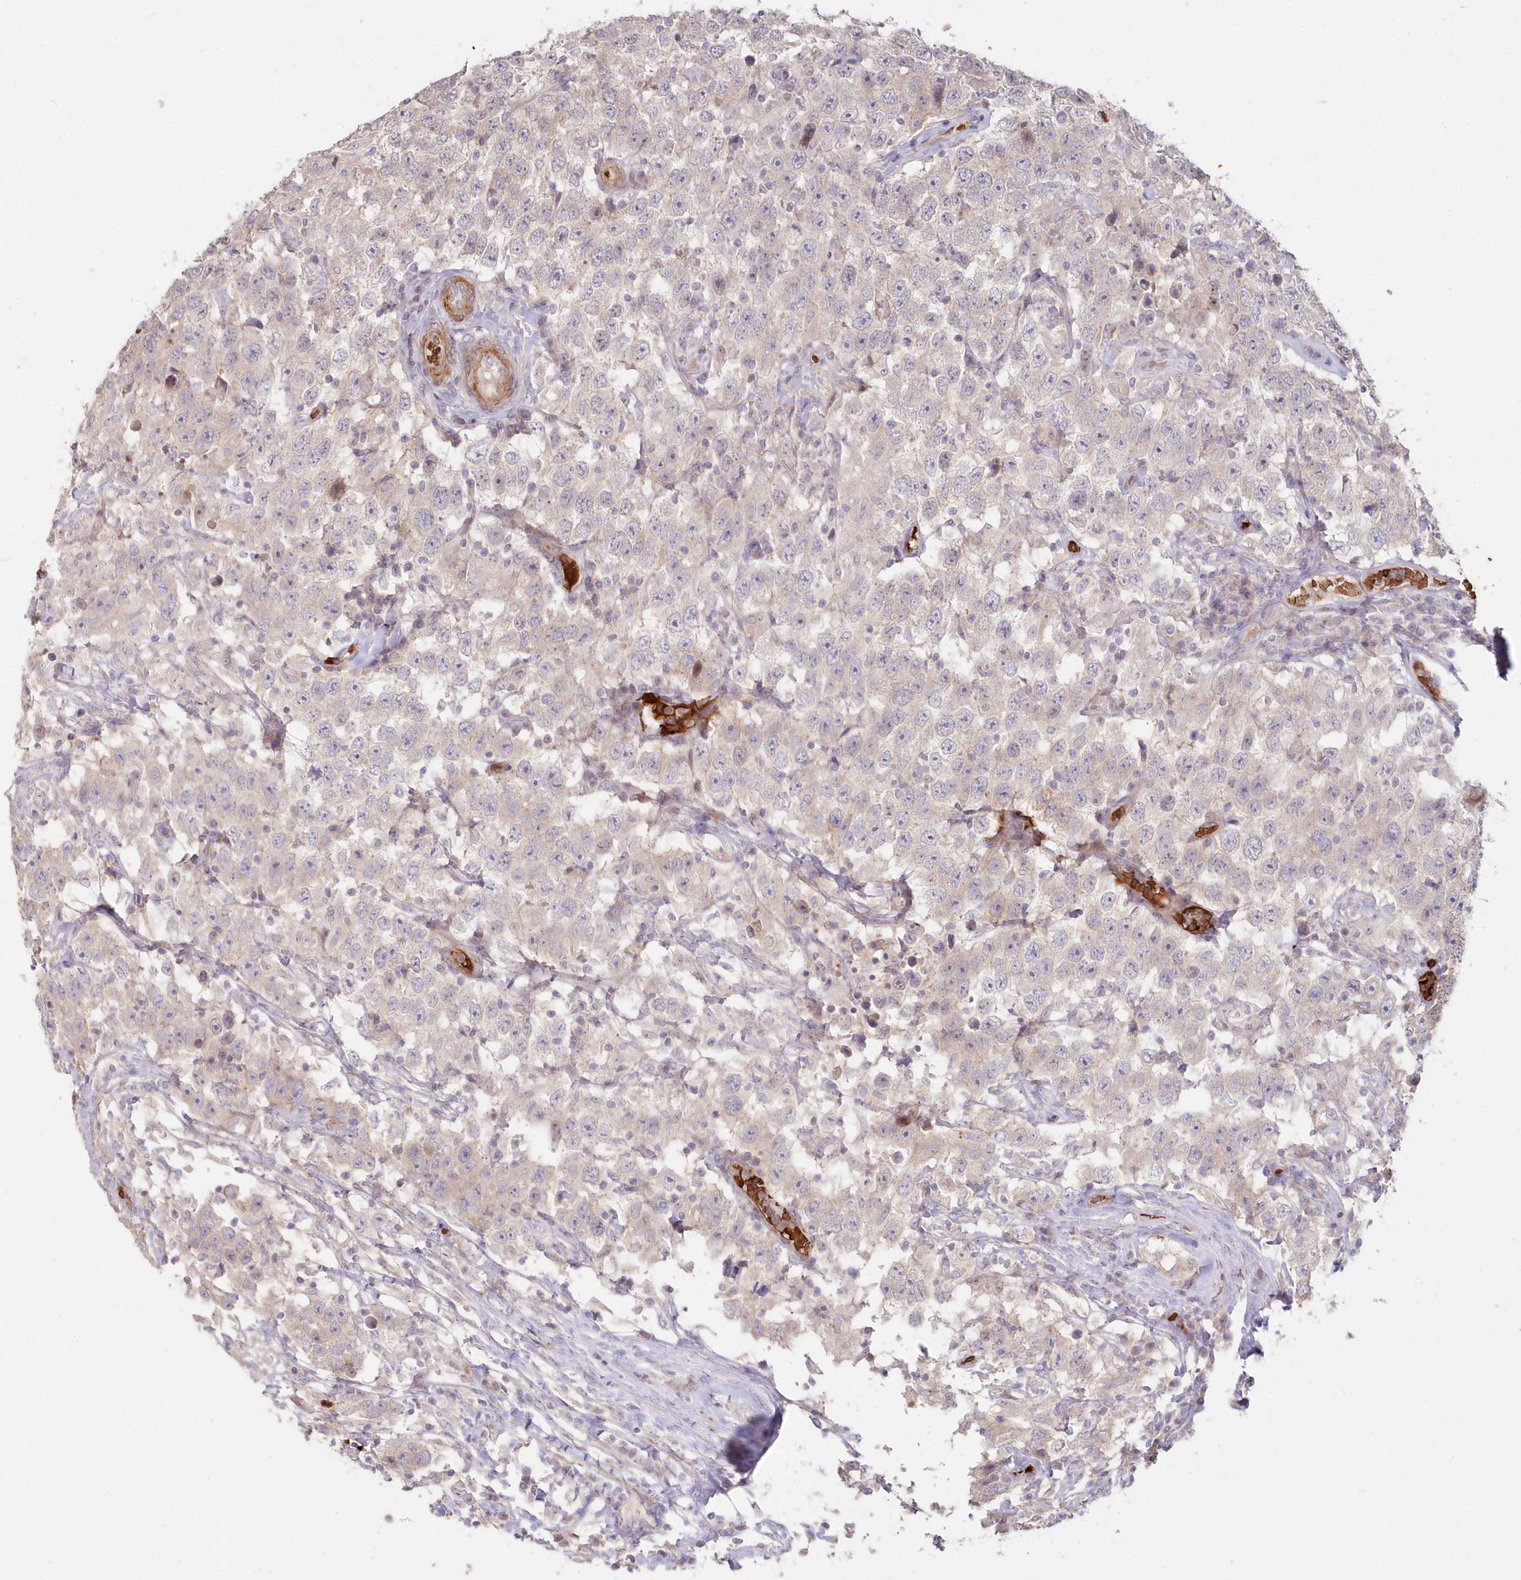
{"staining": {"intensity": "negative", "quantity": "none", "location": "none"}, "tissue": "testis cancer", "cell_type": "Tumor cells", "image_type": "cancer", "snomed": [{"axis": "morphology", "description": "Seminoma, NOS"}, {"axis": "topography", "description": "Testis"}], "caption": "DAB immunohistochemical staining of seminoma (testis) exhibits no significant expression in tumor cells.", "gene": "SERINC1", "patient": {"sex": "male", "age": 41}}